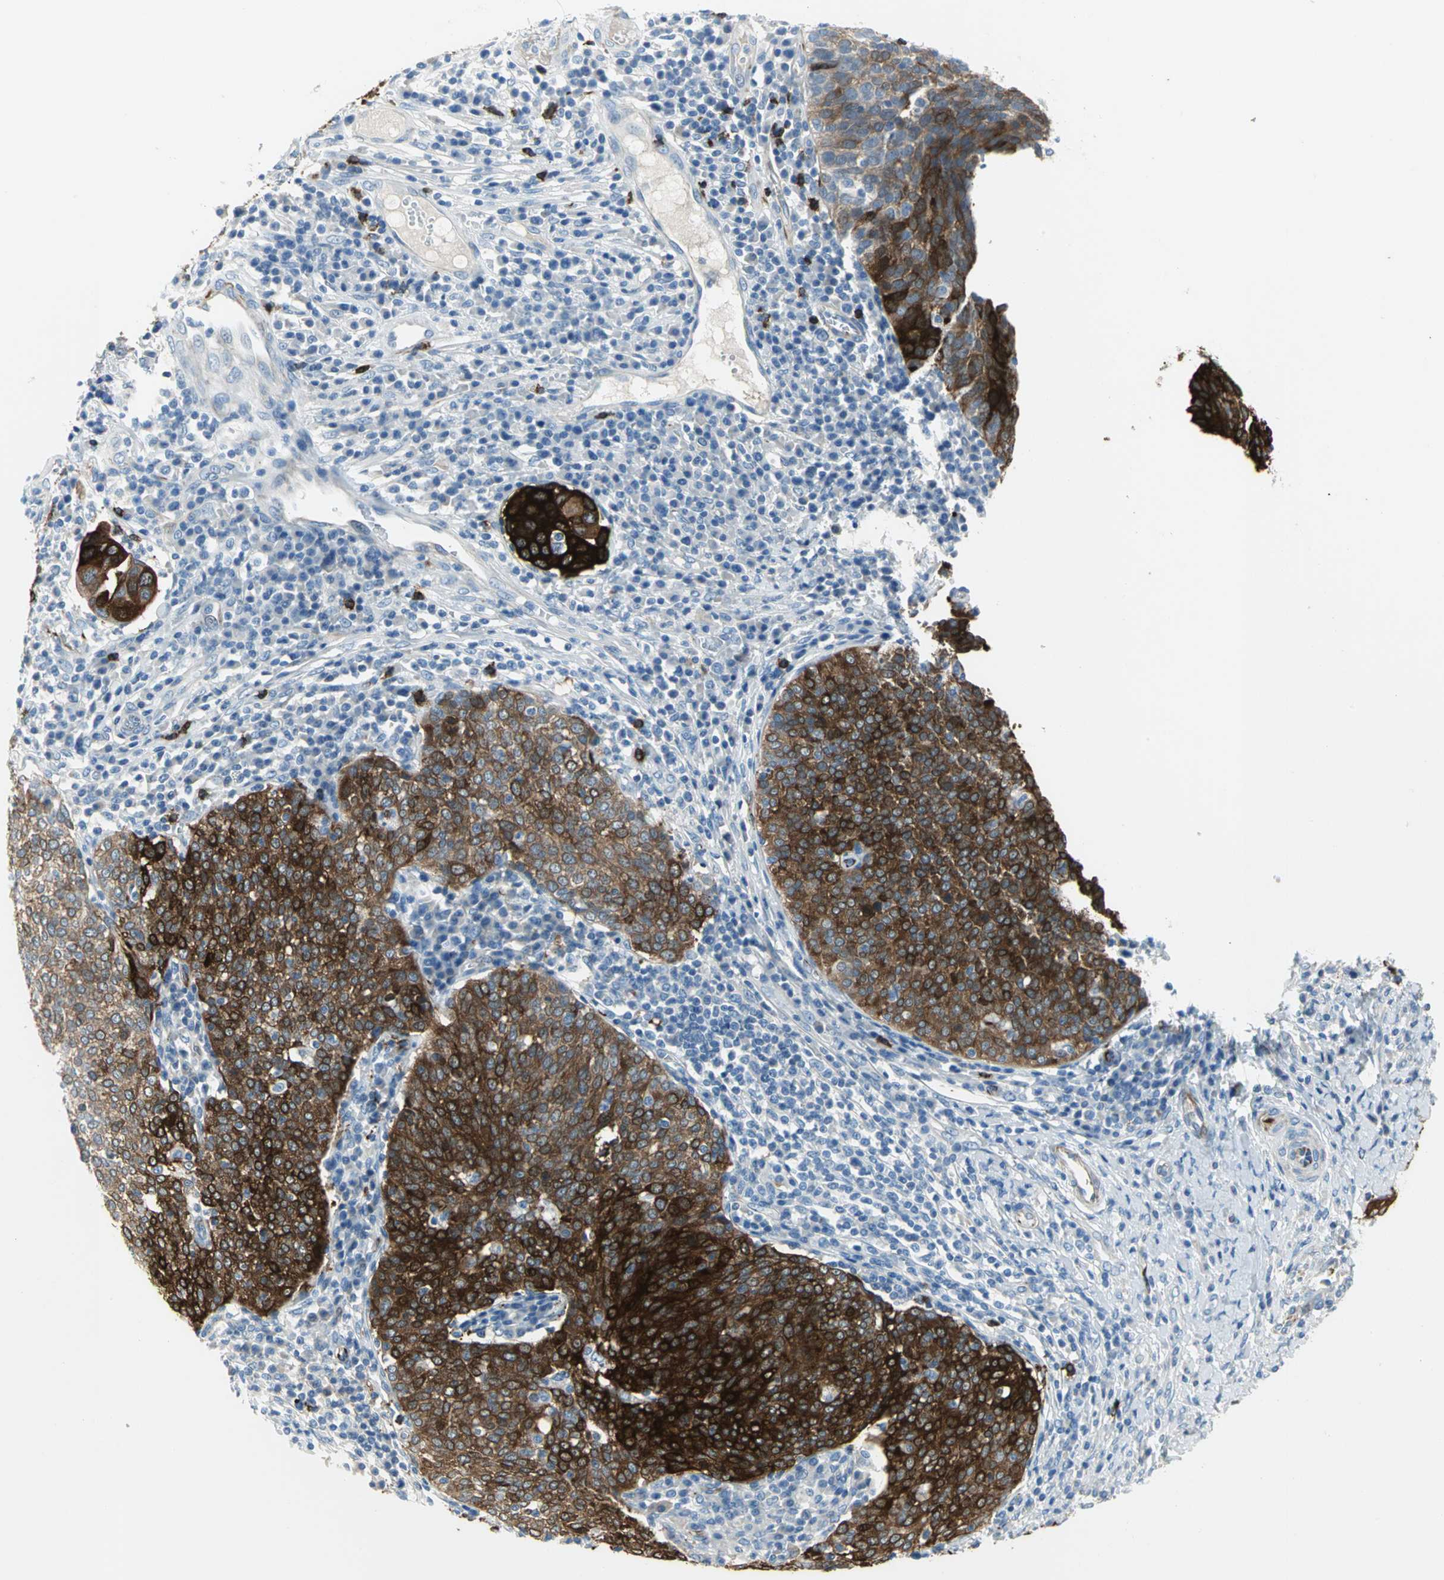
{"staining": {"intensity": "strong", "quantity": ">75%", "location": "cytoplasmic/membranous"}, "tissue": "cervical cancer", "cell_type": "Tumor cells", "image_type": "cancer", "snomed": [{"axis": "morphology", "description": "Squamous cell carcinoma, NOS"}, {"axis": "topography", "description": "Cervix"}], "caption": "Squamous cell carcinoma (cervical) was stained to show a protein in brown. There is high levels of strong cytoplasmic/membranous positivity in about >75% of tumor cells.", "gene": "ALOX15", "patient": {"sex": "female", "age": 40}}